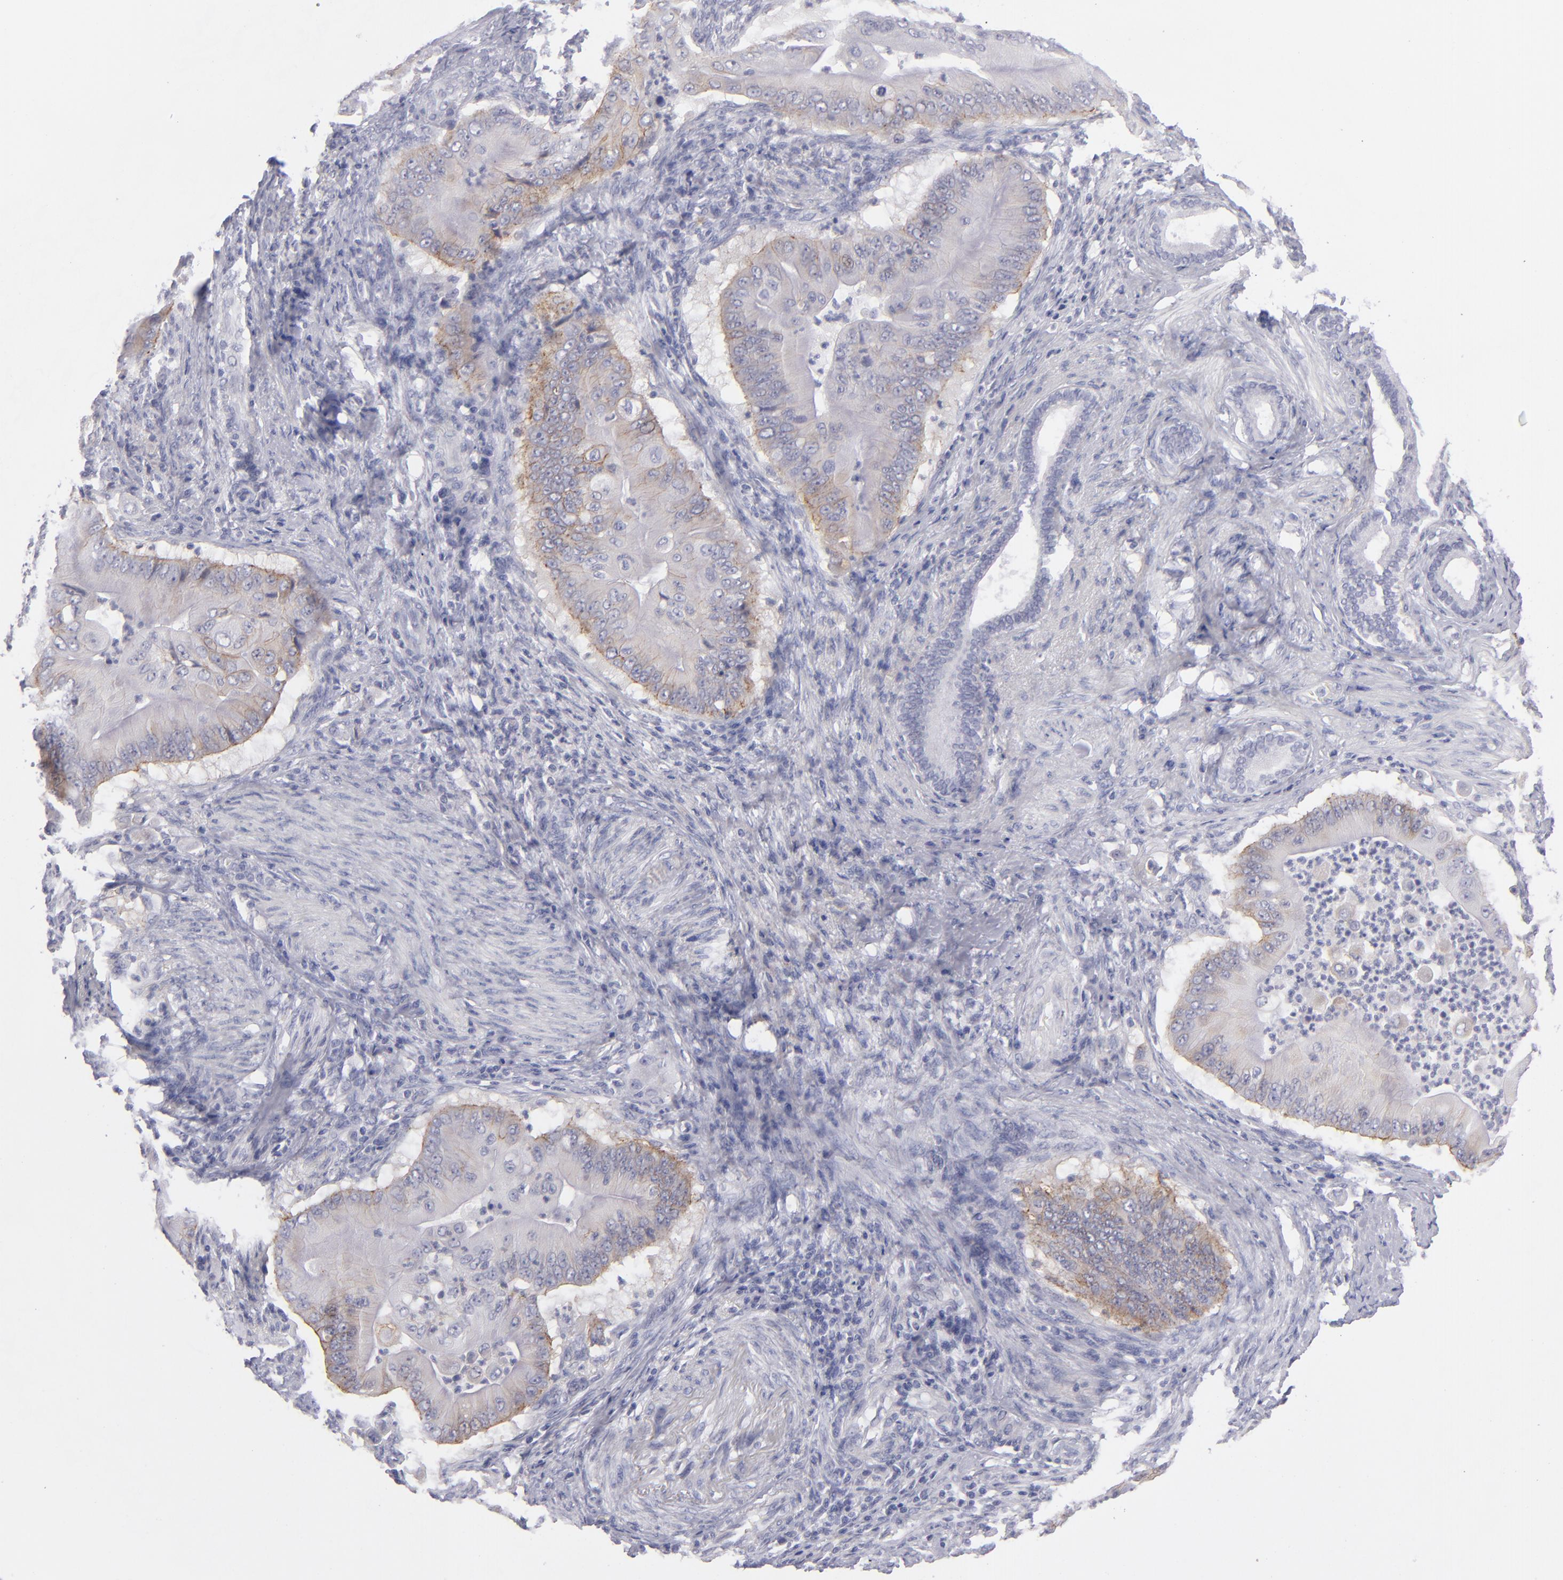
{"staining": {"intensity": "moderate", "quantity": "25%-75%", "location": "cytoplasmic/membranous"}, "tissue": "pancreatic cancer", "cell_type": "Tumor cells", "image_type": "cancer", "snomed": [{"axis": "morphology", "description": "Adenocarcinoma, NOS"}, {"axis": "topography", "description": "Pancreas"}], "caption": "Adenocarcinoma (pancreatic) stained for a protein exhibits moderate cytoplasmic/membranous positivity in tumor cells.", "gene": "ITGB4", "patient": {"sex": "male", "age": 62}}